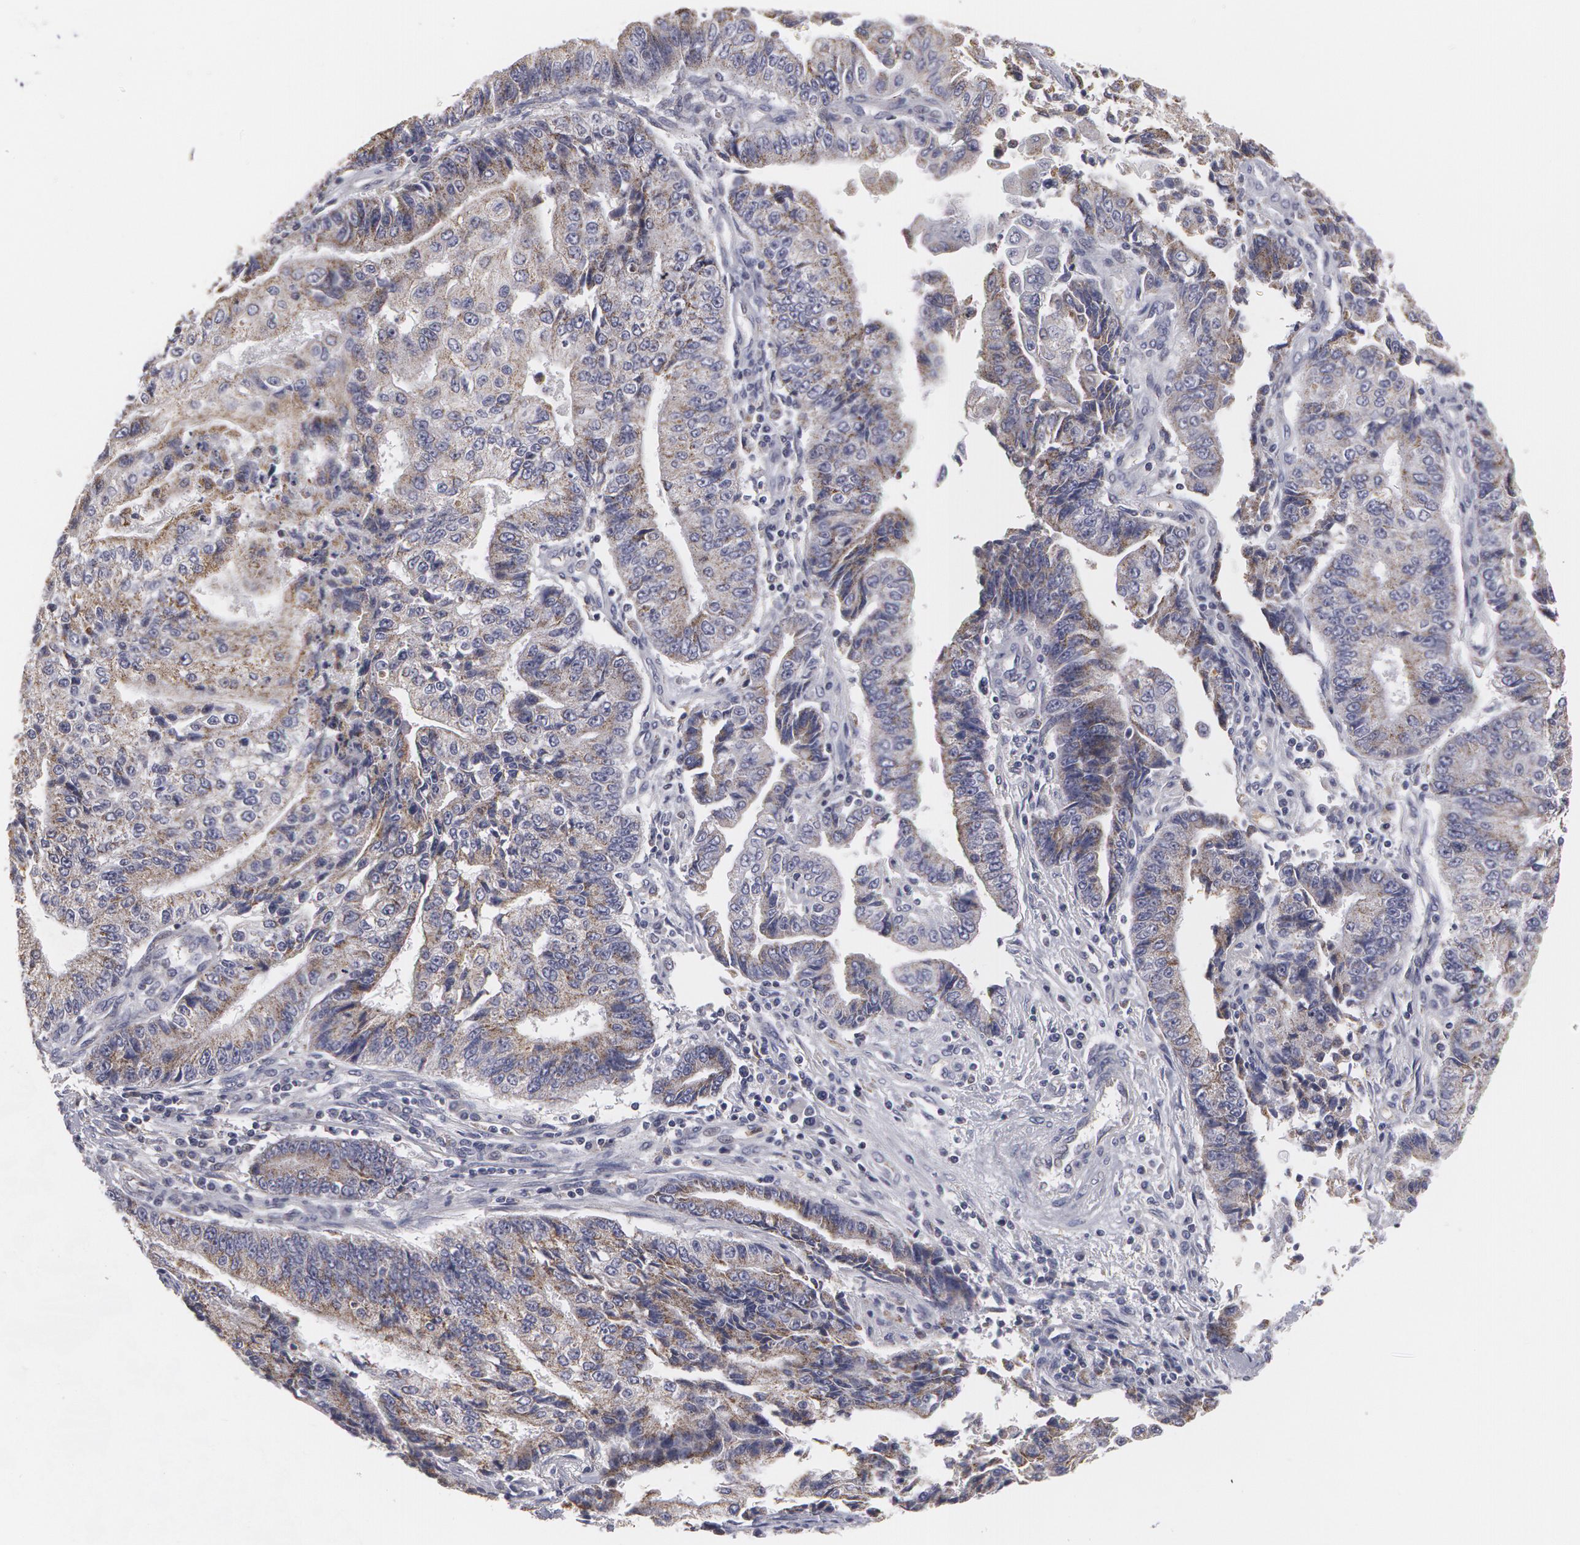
{"staining": {"intensity": "moderate", "quantity": "25%-75%", "location": "cytoplasmic/membranous"}, "tissue": "endometrial cancer", "cell_type": "Tumor cells", "image_type": "cancer", "snomed": [{"axis": "morphology", "description": "Adenocarcinoma, NOS"}, {"axis": "topography", "description": "Endometrium"}], "caption": "Immunohistochemical staining of human endometrial adenocarcinoma exhibits medium levels of moderate cytoplasmic/membranous positivity in approximately 25%-75% of tumor cells.", "gene": "CAT", "patient": {"sex": "female", "age": 75}}